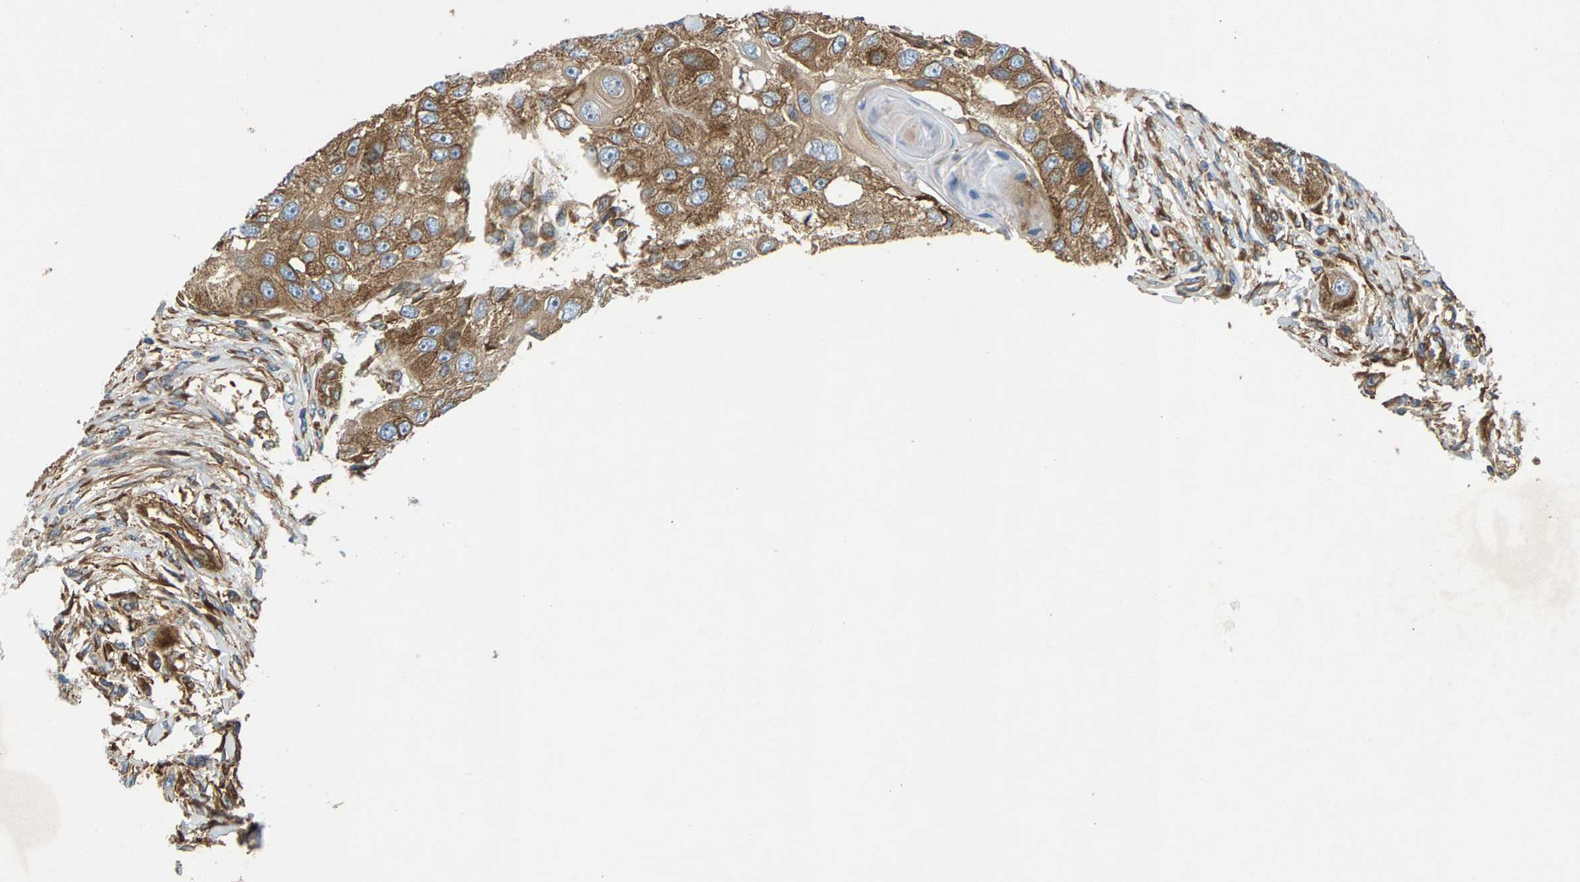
{"staining": {"intensity": "moderate", "quantity": ">75%", "location": "cytoplasmic/membranous"}, "tissue": "head and neck cancer", "cell_type": "Tumor cells", "image_type": "cancer", "snomed": [{"axis": "morphology", "description": "Normal tissue, NOS"}, {"axis": "morphology", "description": "Squamous cell carcinoma, NOS"}, {"axis": "topography", "description": "Skeletal muscle"}, {"axis": "topography", "description": "Head-Neck"}], "caption": "A brown stain labels moderate cytoplasmic/membranous expression of a protein in human head and neck cancer tumor cells.", "gene": "PDCL", "patient": {"sex": "male", "age": 51}}